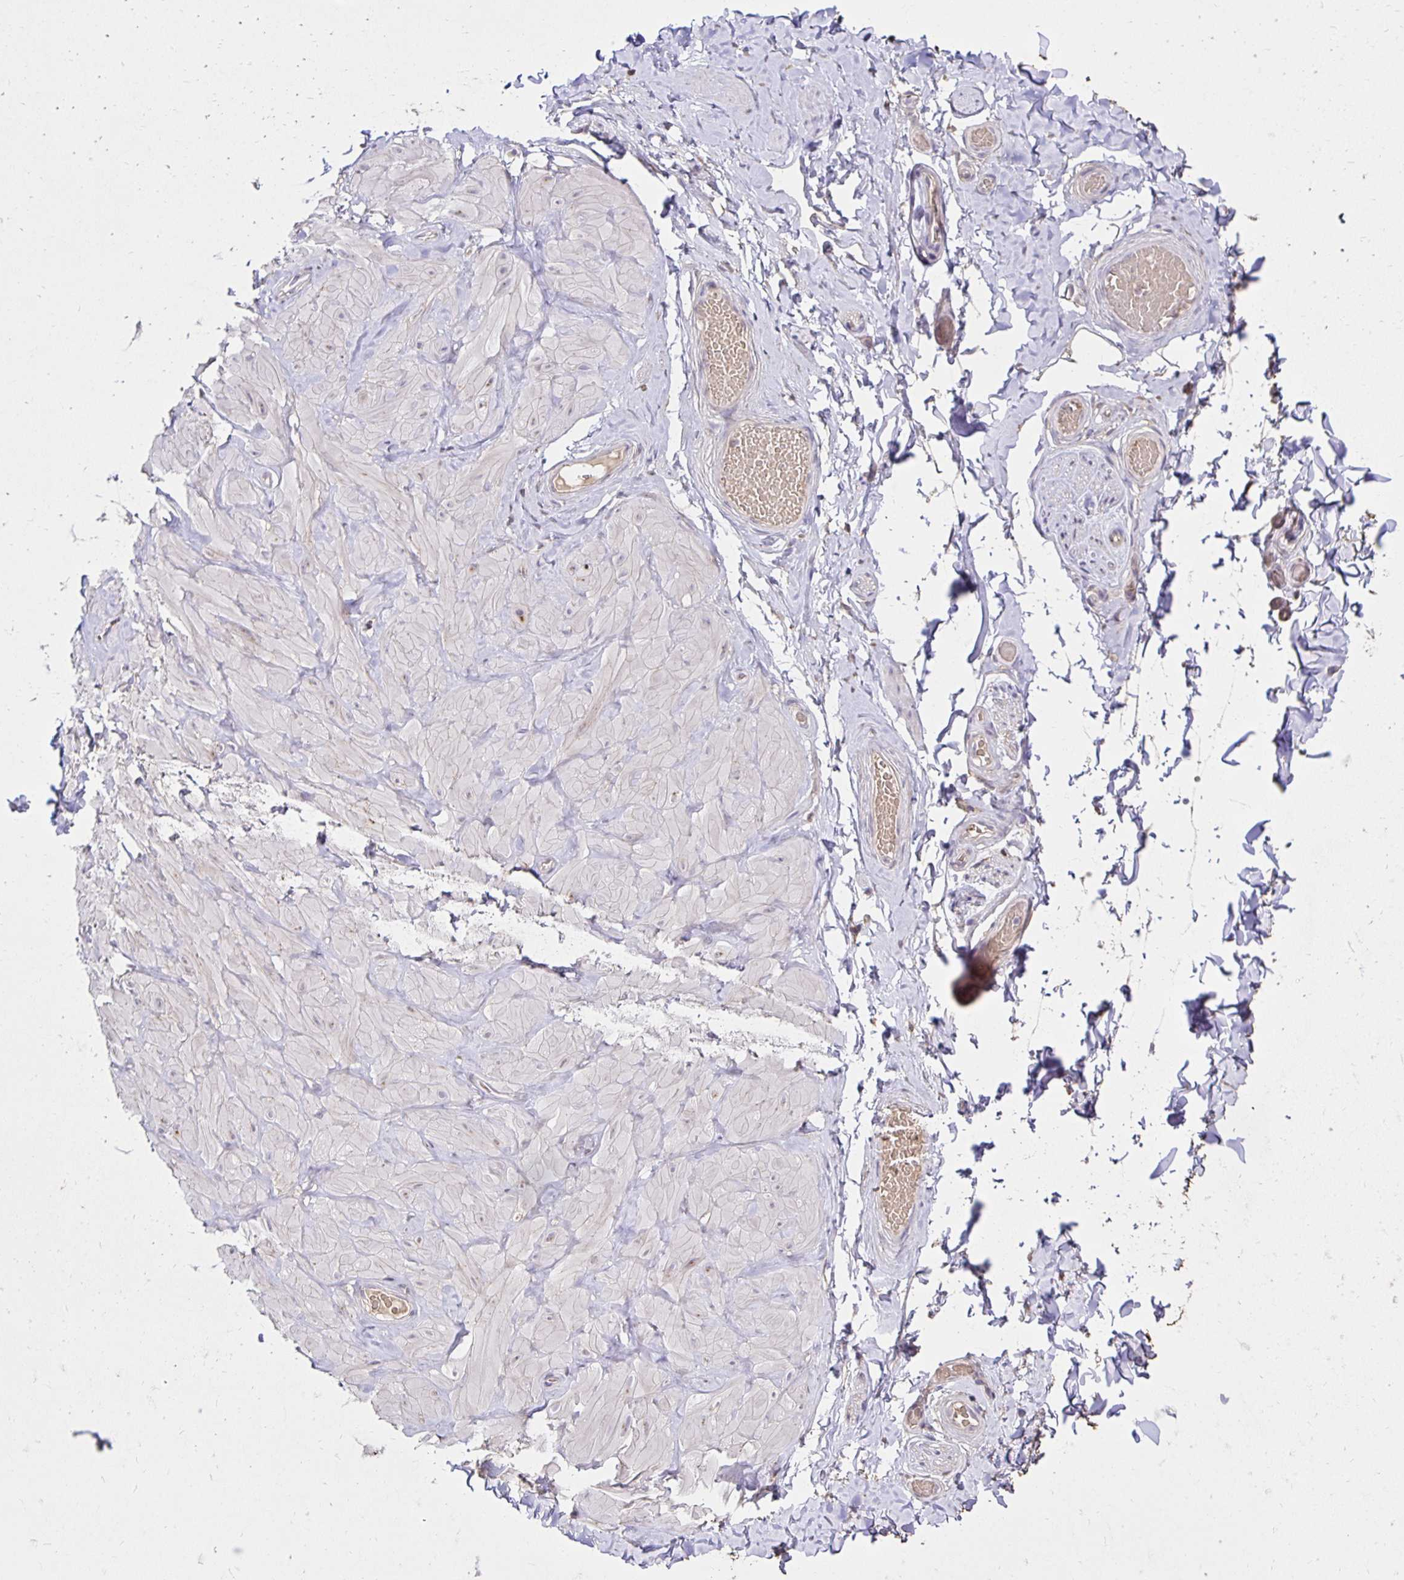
{"staining": {"intensity": "negative", "quantity": "none", "location": "none"}, "tissue": "soft tissue", "cell_type": "Fibroblasts", "image_type": "normal", "snomed": [{"axis": "morphology", "description": "Normal tissue, NOS"}, {"axis": "topography", "description": "Soft tissue"}, {"axis": "topography", "description": "Adipose tissue"}, {"axis": "topography", "description": "Vascular tissue"}, {"axis": "topography", "description": "Peripheral nerve tissue"}], "caption": "Immunohistochemistry (IHC) of benign human soft tissue demonstrates no positivity in fibroblasts. (DAB (3,3'-diaminobenzidine) IHC, high magnification).", "gene": "PNPLA3", "patient": {"sex": "male", "age": 29}}